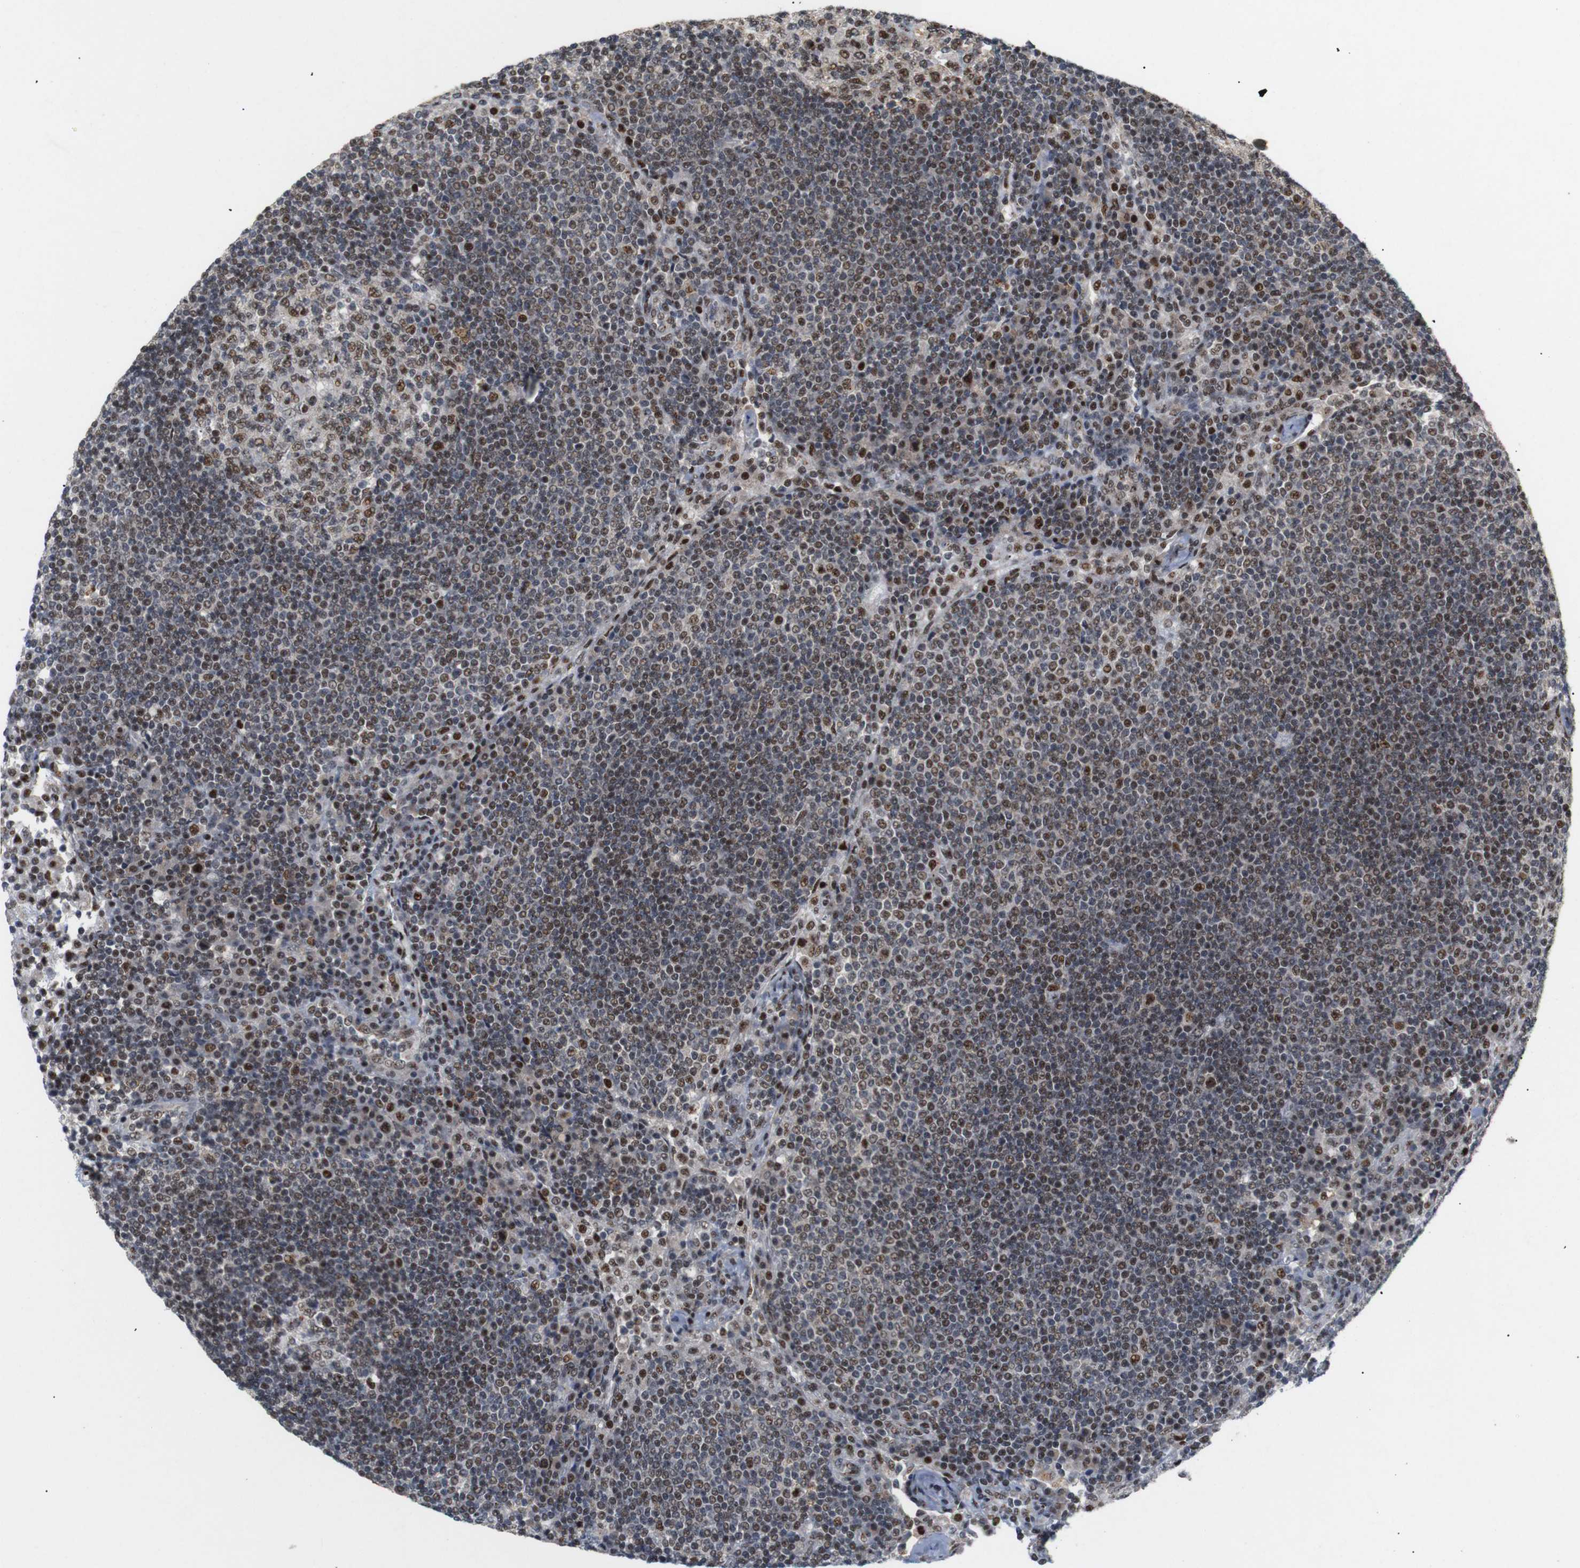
{"staining": {"intensity": "moderate", "quantity": "25%-75%", "location": "nuclear"}, "tissue": "lymph node", "cell_type": "Germinal center cells", "image_type": "normal", "snomed": [{"axis": "morphology", "description": "Normal tissue, NOS"}, {"axis": "topography", "description": "Lymph node"}], "caption": "Lymph node stained with immunohistochemistry exhibits moderate nuclear staining in approximately 25%-75% of germinal center cells. The protein of interest is shown in brown color, while the nuclei are stained blue.", "gene": "PYM1", "patient": {"sex": "female", "age": 53}}